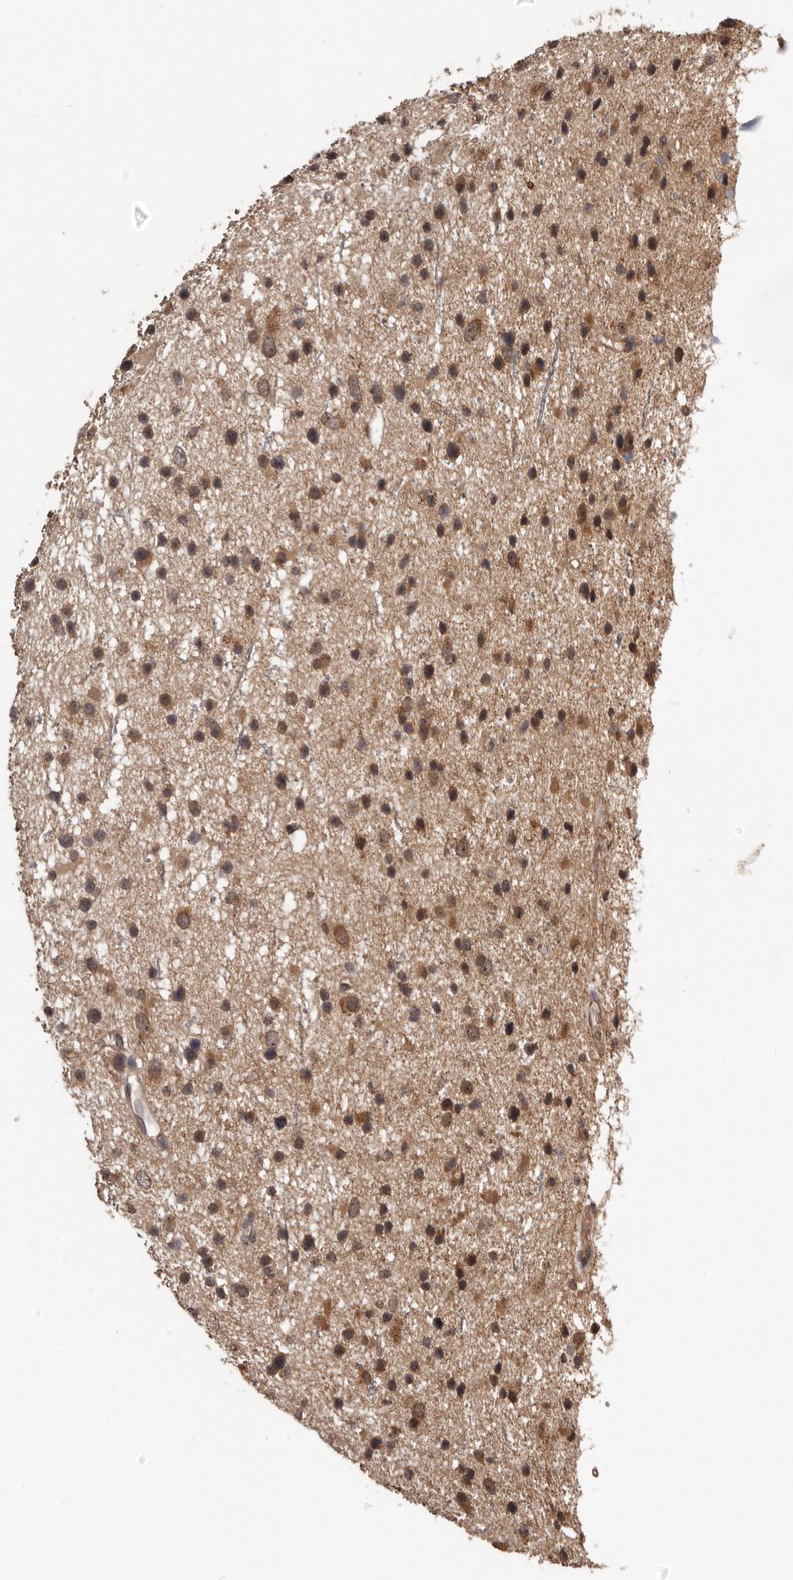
{"staining": {"intensity": "weak", "quantity": ">75%", "location": "cytoplasmic/membranous"}, "tissue": "glioma", "cell_type": "Tumor cells", "image_type": "cancer", "snomed": [{"axis": "morphology", "description": "Glioma, malignant, Low grade"}, {"axis": "topography", "description": "Cerebral cortex"}], "caption": "Glioma stained with DAB (3,3'-diaminobenzidine) IHC exhibits low levels of weak cytoplasmic/membranous expression in approximately >75% of tumor cells.", "gene": "VPS37A", "patient": {"sex": "female", "age": 39}}